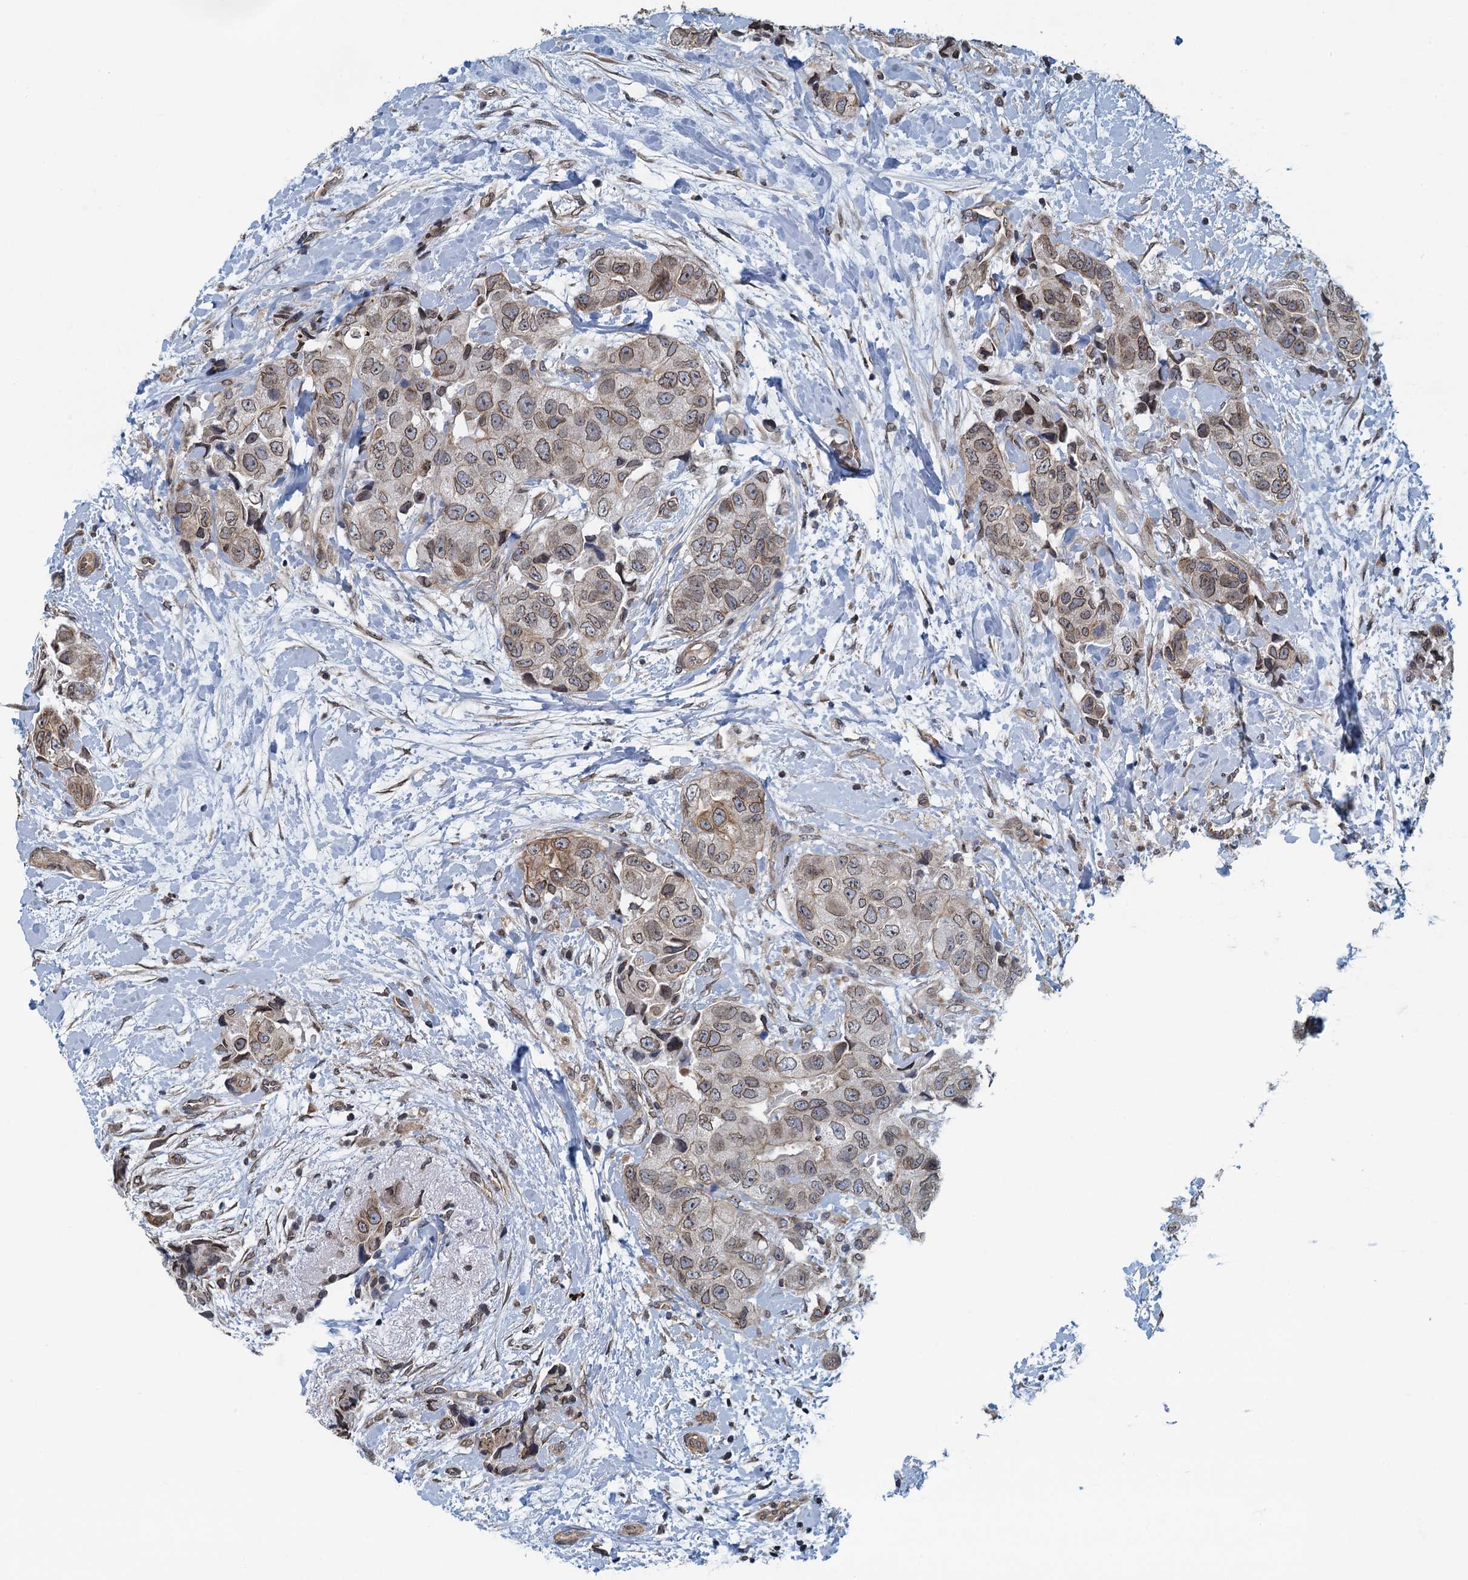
{"staining": {"intensity": "moderate", "quantity": ">75%", "location": "cytoplasmic/membranous,nuclear"}, "tissue": "breast cancer", "cell_type": "Tumor cells", "image_type": "cancer", "snomed": [{"axis": "morphology", "description": "Normal tissue, NOS"}, {"axis": "morphology", "description": "Duct carcinoma"}, {"axis": "topography", "description": "Breast"}], "caption": "Breast intraductal carcinoma stained with a brown dye displays moderate cytoplasmic/membranous and nuclear positive positivity in about >75% of tumor cells.", "gene": "CCDC34", "patient": {"sex": "female", "age": 62}}